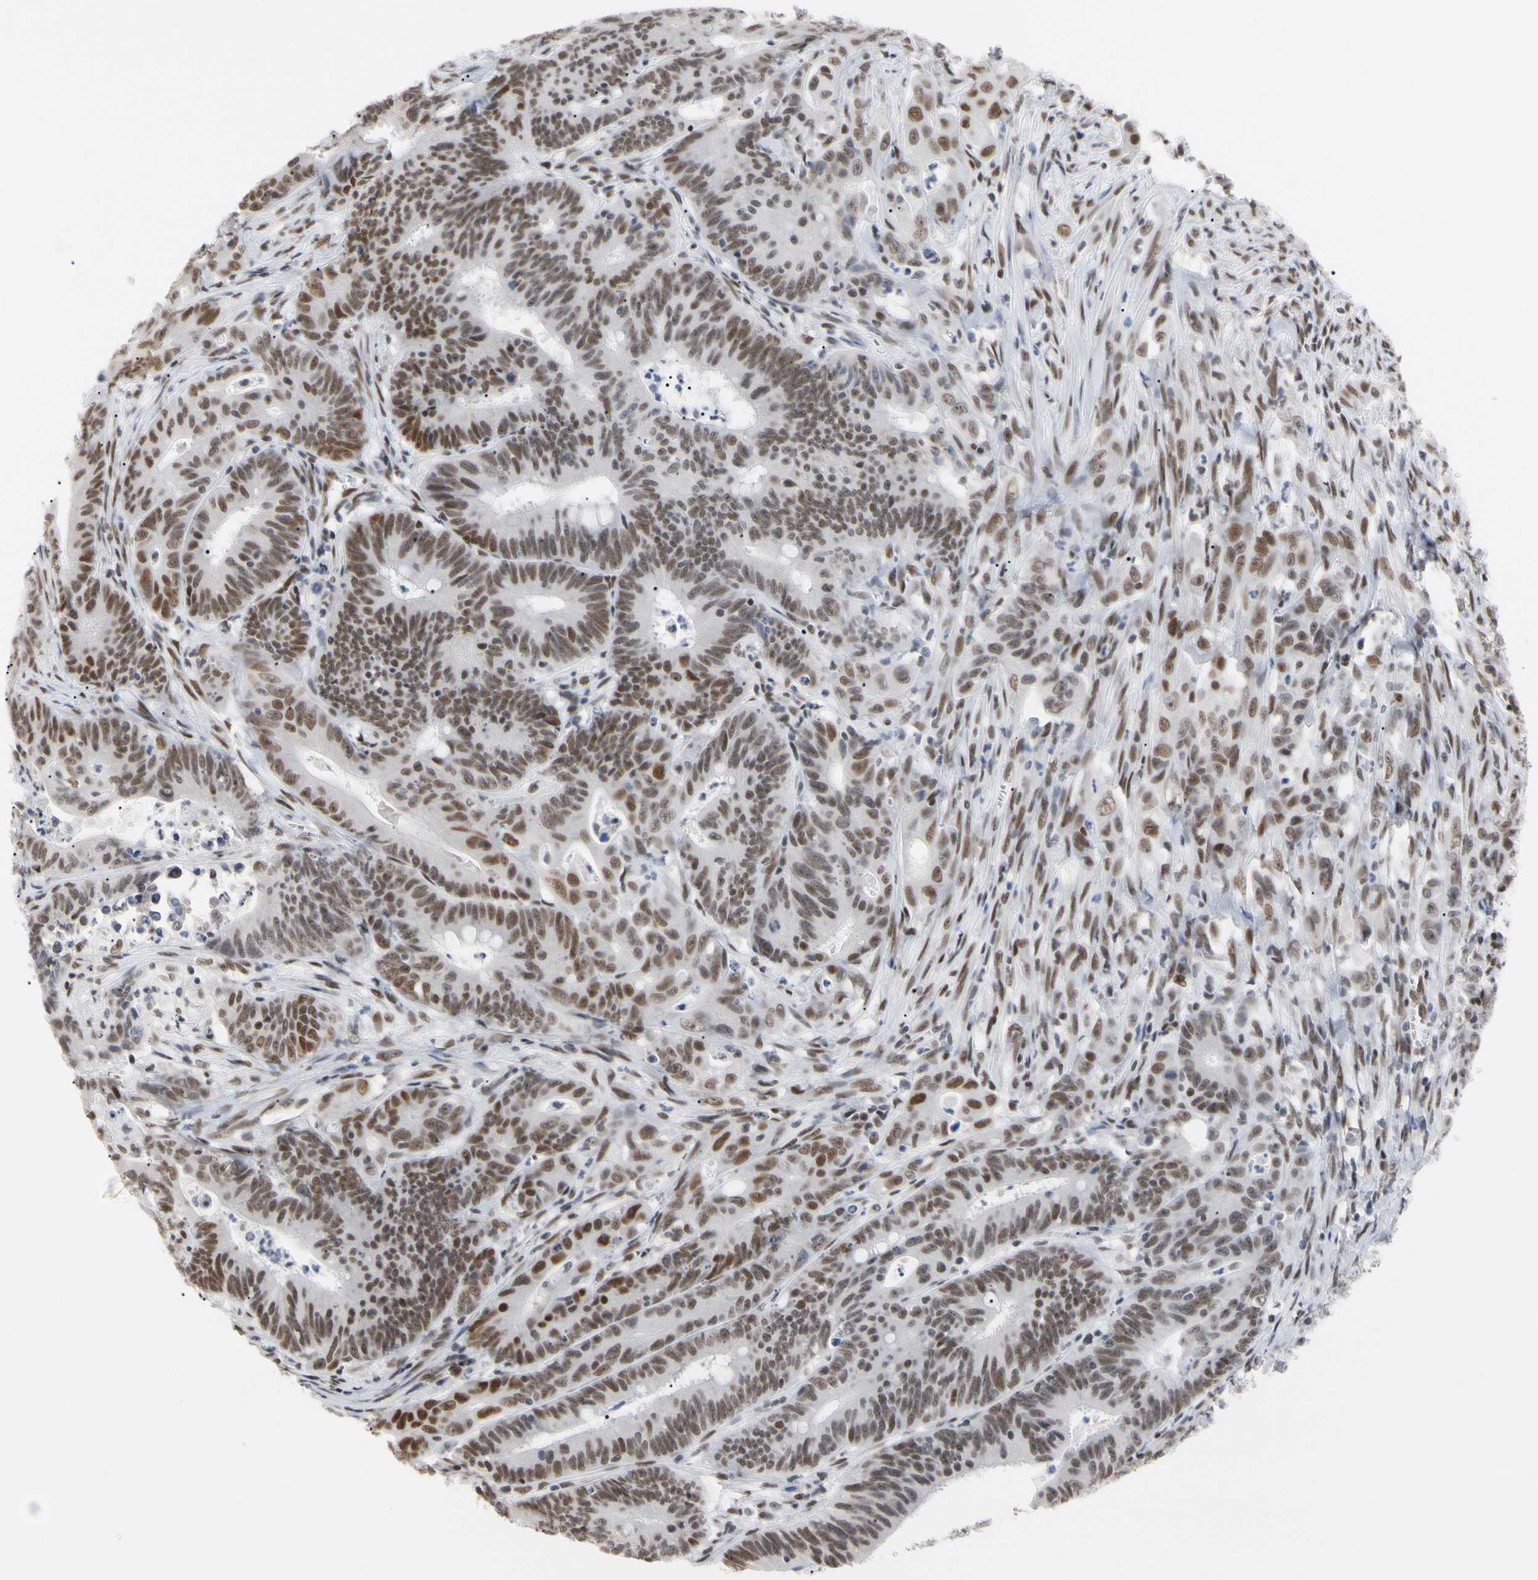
{"staining": {"intensity": "moderate", "quantity": ">75%", "location": "nuclear"}, "tissue": "colorectal cancer", "cell_type": "Tumor cells", "image_type": "cancer", "snomed": [{"axis": "morphology", "description": "Adenocarcinoma, NOS"}, {"axis": "topography", "description": "Colon"}], "caption": "An image showing moderate nuclear positivity in about >75% of tumor cells in adenocarcinoma (colorectal), as visualized by brown immunohistochemical staining.", "gene": "FAM98B", "patient": {"sex": "male", "age": 45}}